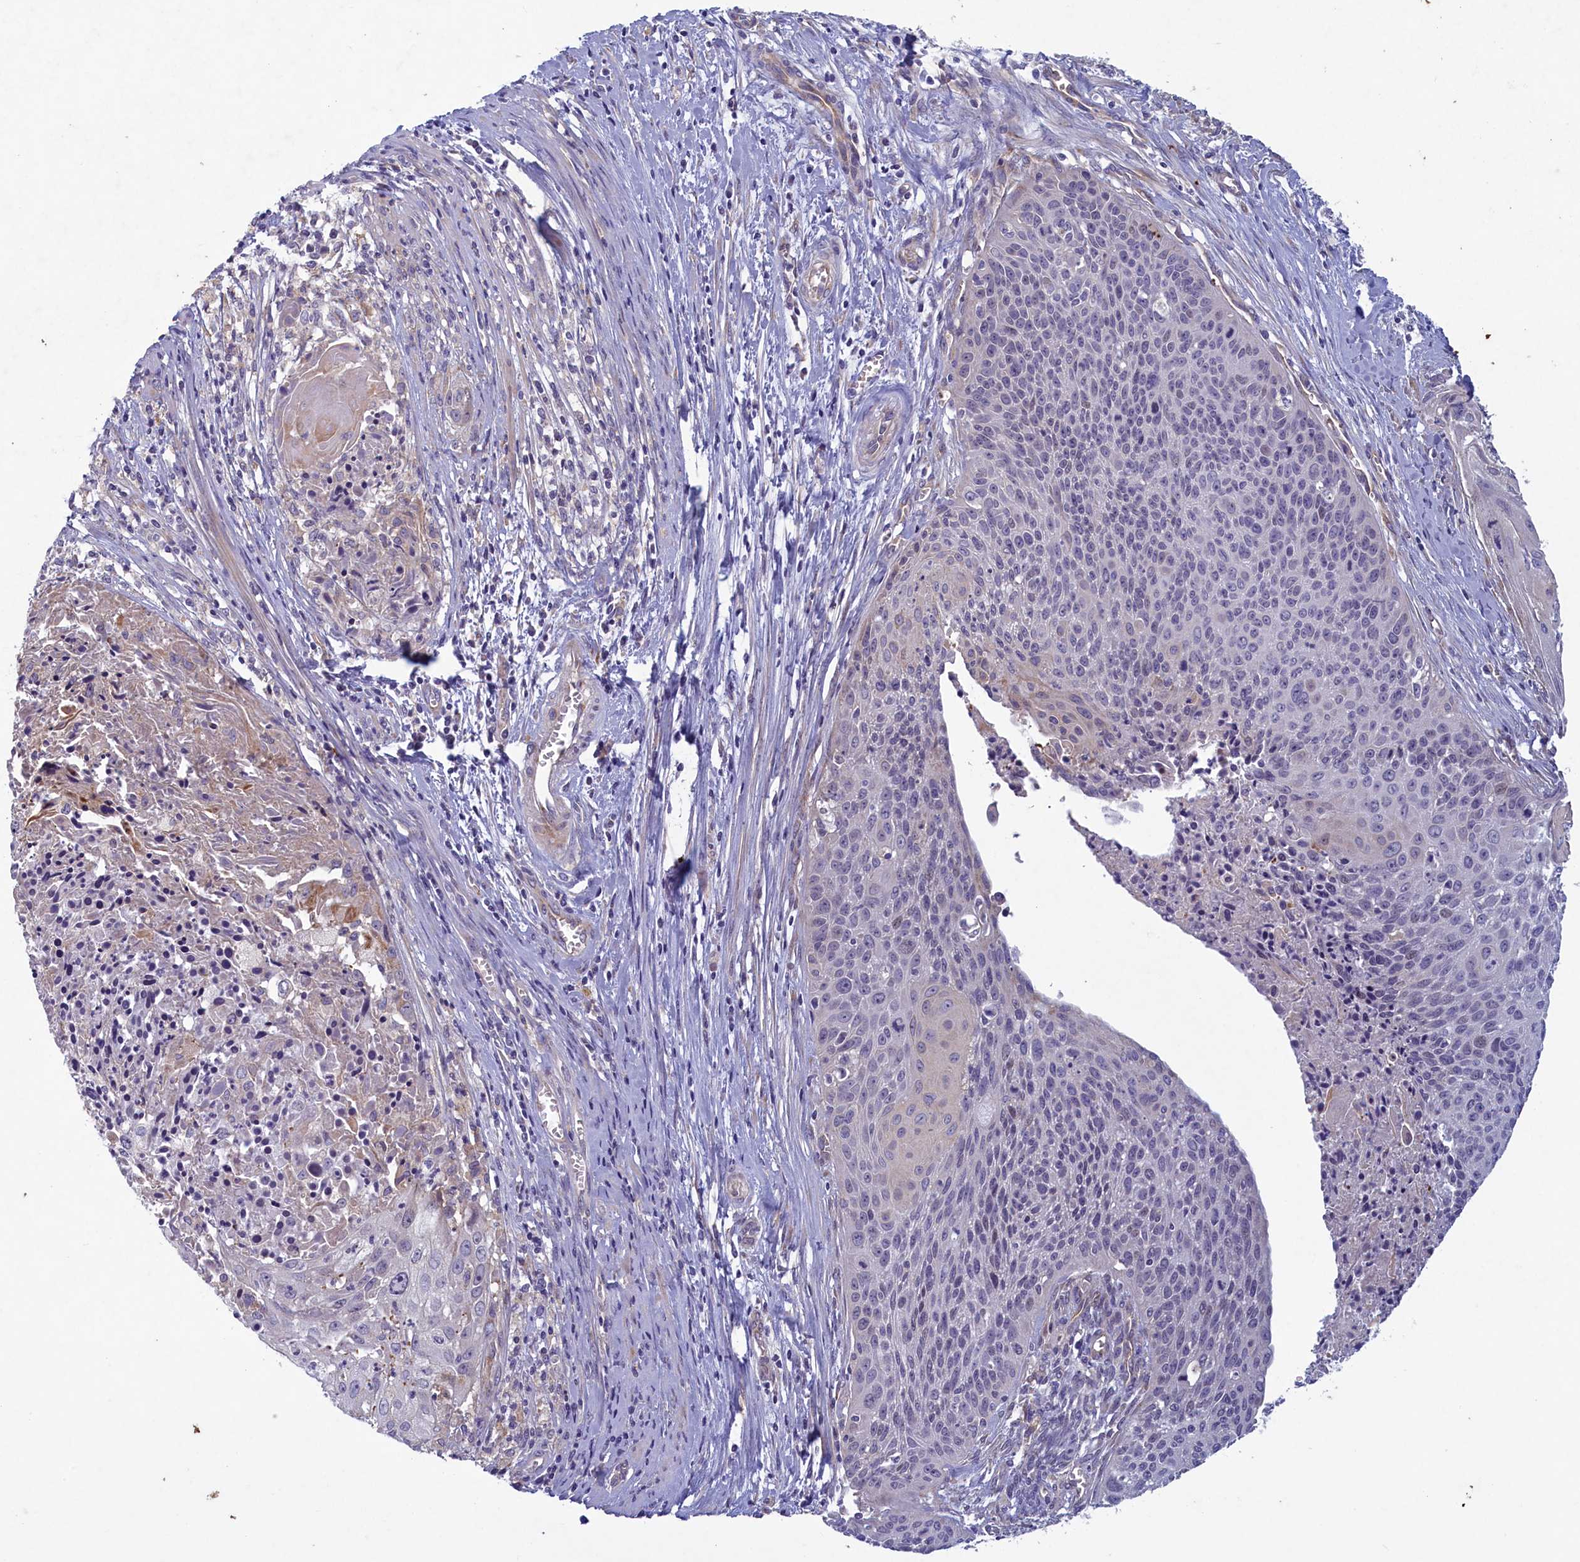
{"staining": {"intensity": "negative", "quantity": "none", "location": "none"}, "tissue": "cervical cancer", "cell_type": "Tumor cells", "image_type": "cancer", "snomed": [{"axis": "morphology", "description": "Squamous cell carcinoma, NOS"}, {"axis": "topography", "description": "Cervix"}], "caption": "High magnification brightfield microscopy of cervical squamous cell carcinoma stained with DAB (3,3'-diaminobenzidine) (brown) and counterstained with hematoxylin (blue): tumor cells show no significant staining.", "gene": "PLEKHG6", "patient": {"sex": "female", "age": 55}}